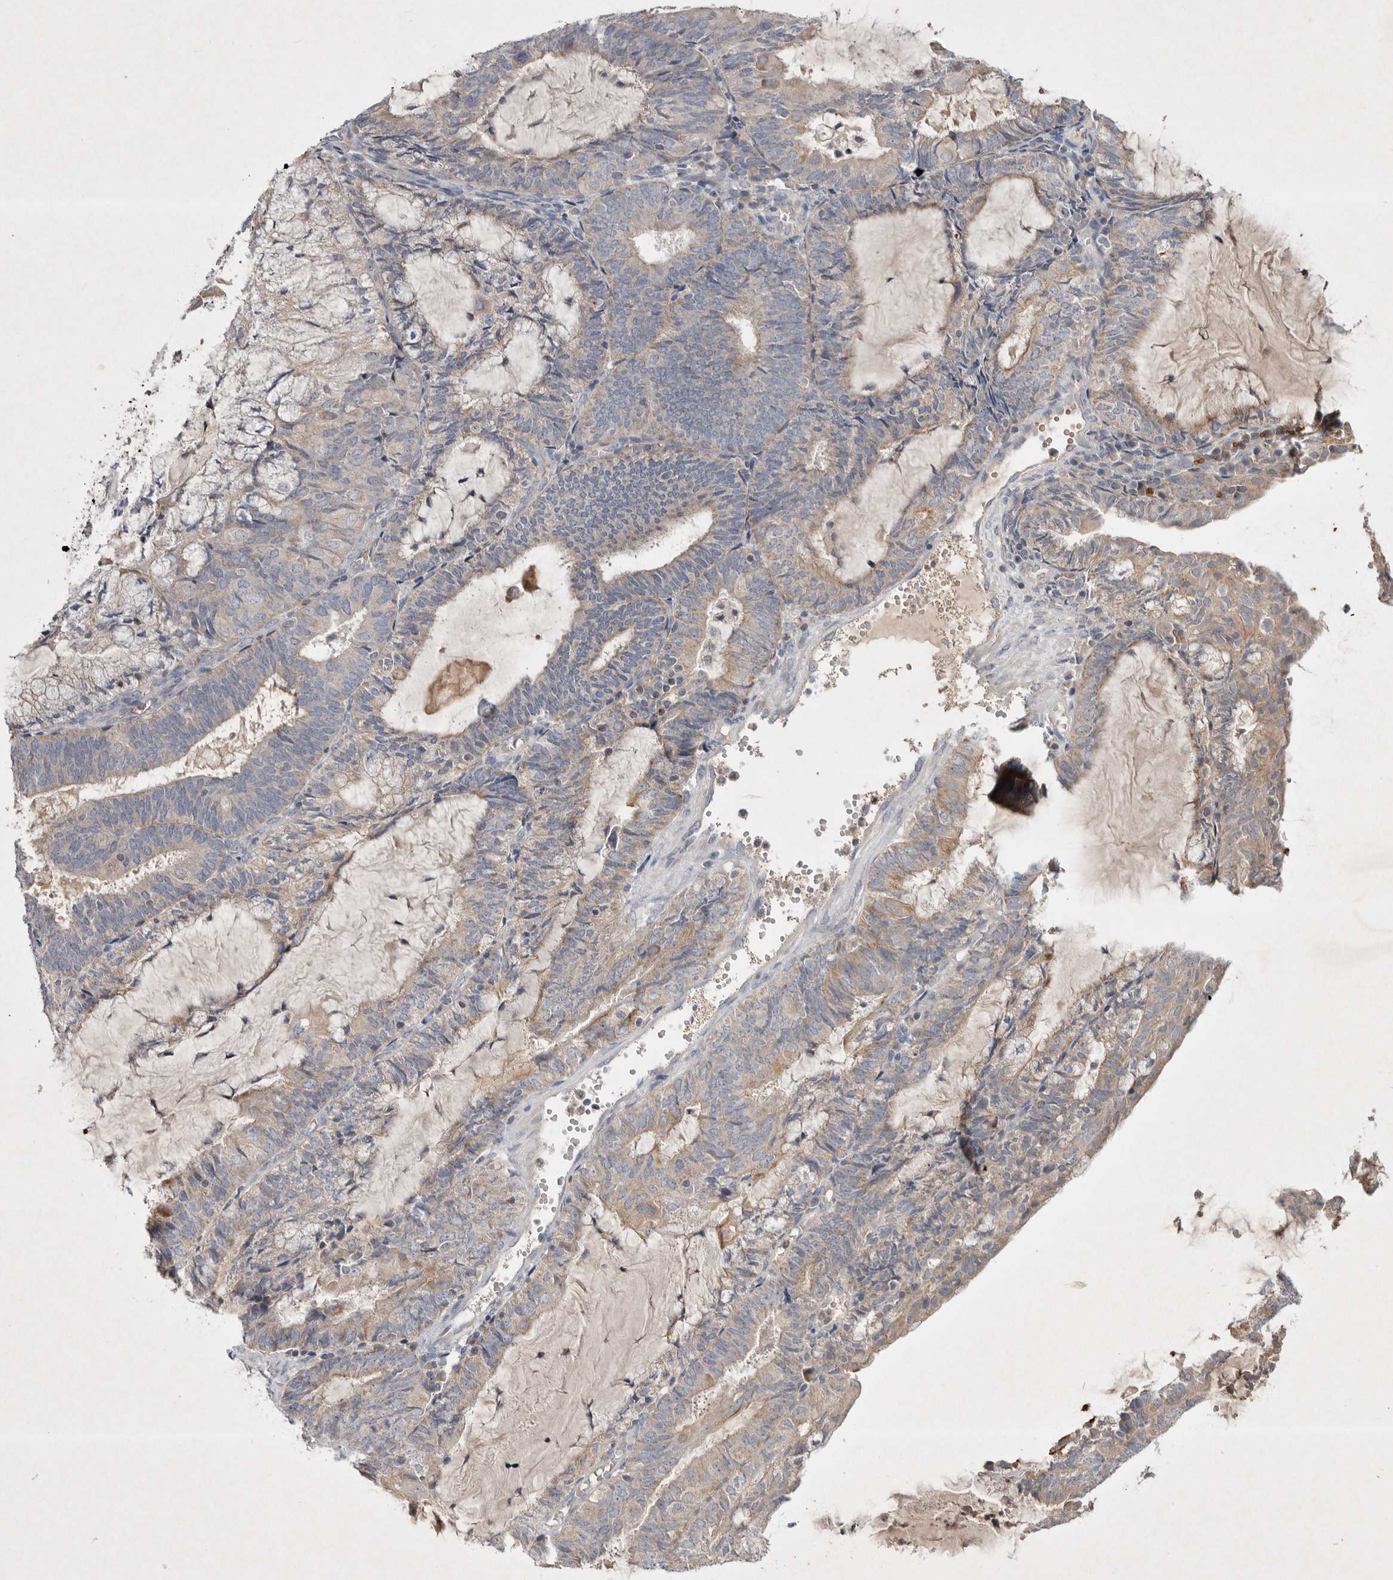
{"staining": {"intensity": "weak", "quantity": "<25%", "location": "cytoplasmic/membranous"}, "tissue": "endometrial cancer", "cell_type": "Tumor cells", "image_type": "cancer", "snomed": [{"axis": "morphology", "description": "Adenocarcinoma, NOS"}, {"axis": "topography", "description": "Endometrium"}], "caption": "A high-resolution histopathology image shows immunohistochemistry staining of endometrial cancer (adenocarcinoma), which reveals no significant staining in tumor cells.", "gene": "TNFSF14", "patient": {"sex": "female", "age": 81}}